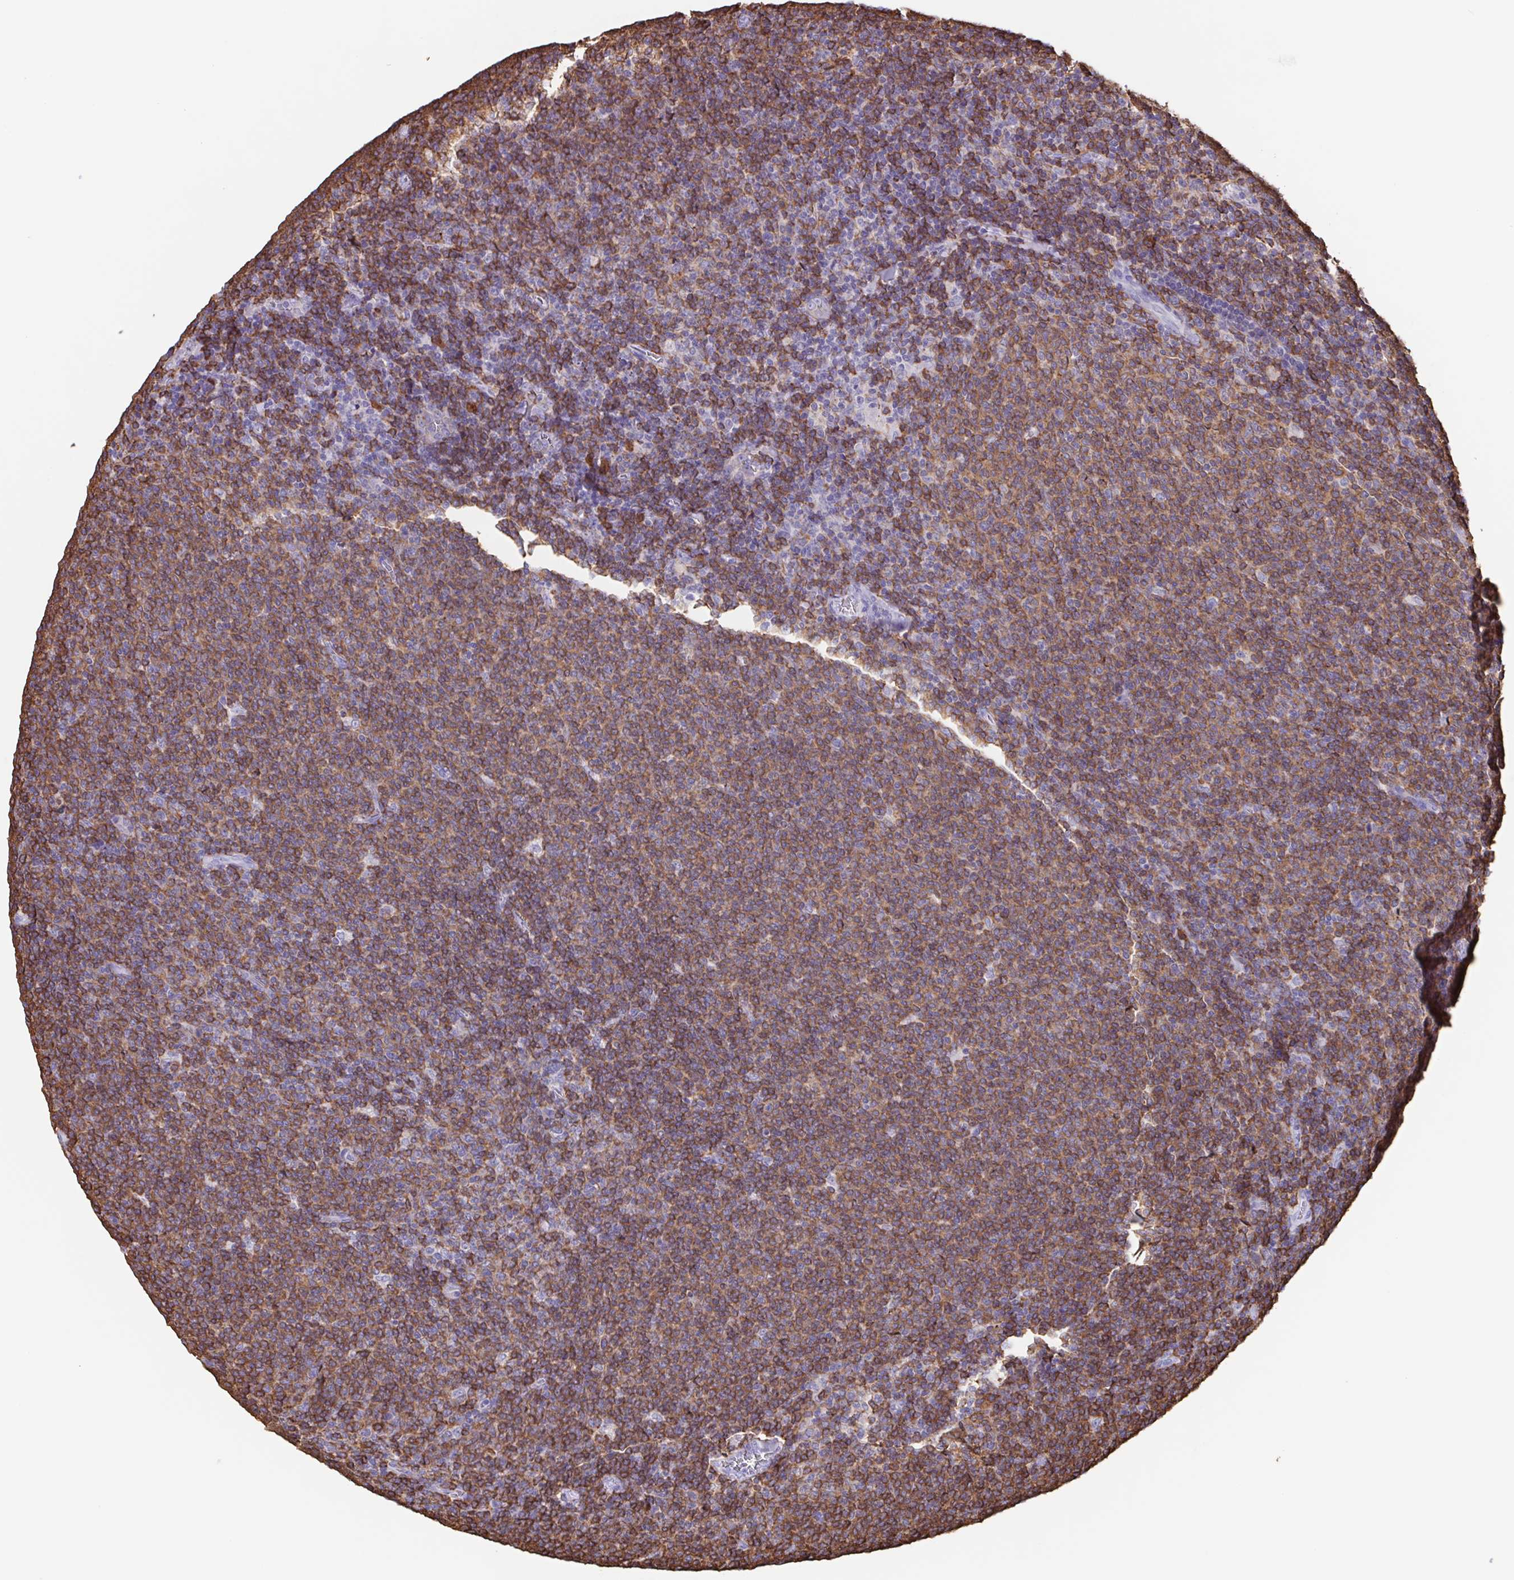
{"staining": {"intensity": "moderate", "quantity": ">75%", "location": "cytoplasmic/membranous"}, "tissue": "lymphoma", "cell_type": "Tumor cells", "image_type": "cancer", "snomed": [{"axis": "morphology", "description": "Malignant lymphoma, non-Hodgkin's type, Low grade"}, {"axis": "topography", "description": "Lymph node"}], "caption": "This image demonstrates lymphoma stained with immunohistochemistry (IHC) to label a protein in brown. The cytoplasmic/membranous of tumor cells show moderate positivity for the protein. Nuclei are counter-stained blue.", "gene": "TPD52", "patient": {"sex": "male", "age": 52}}